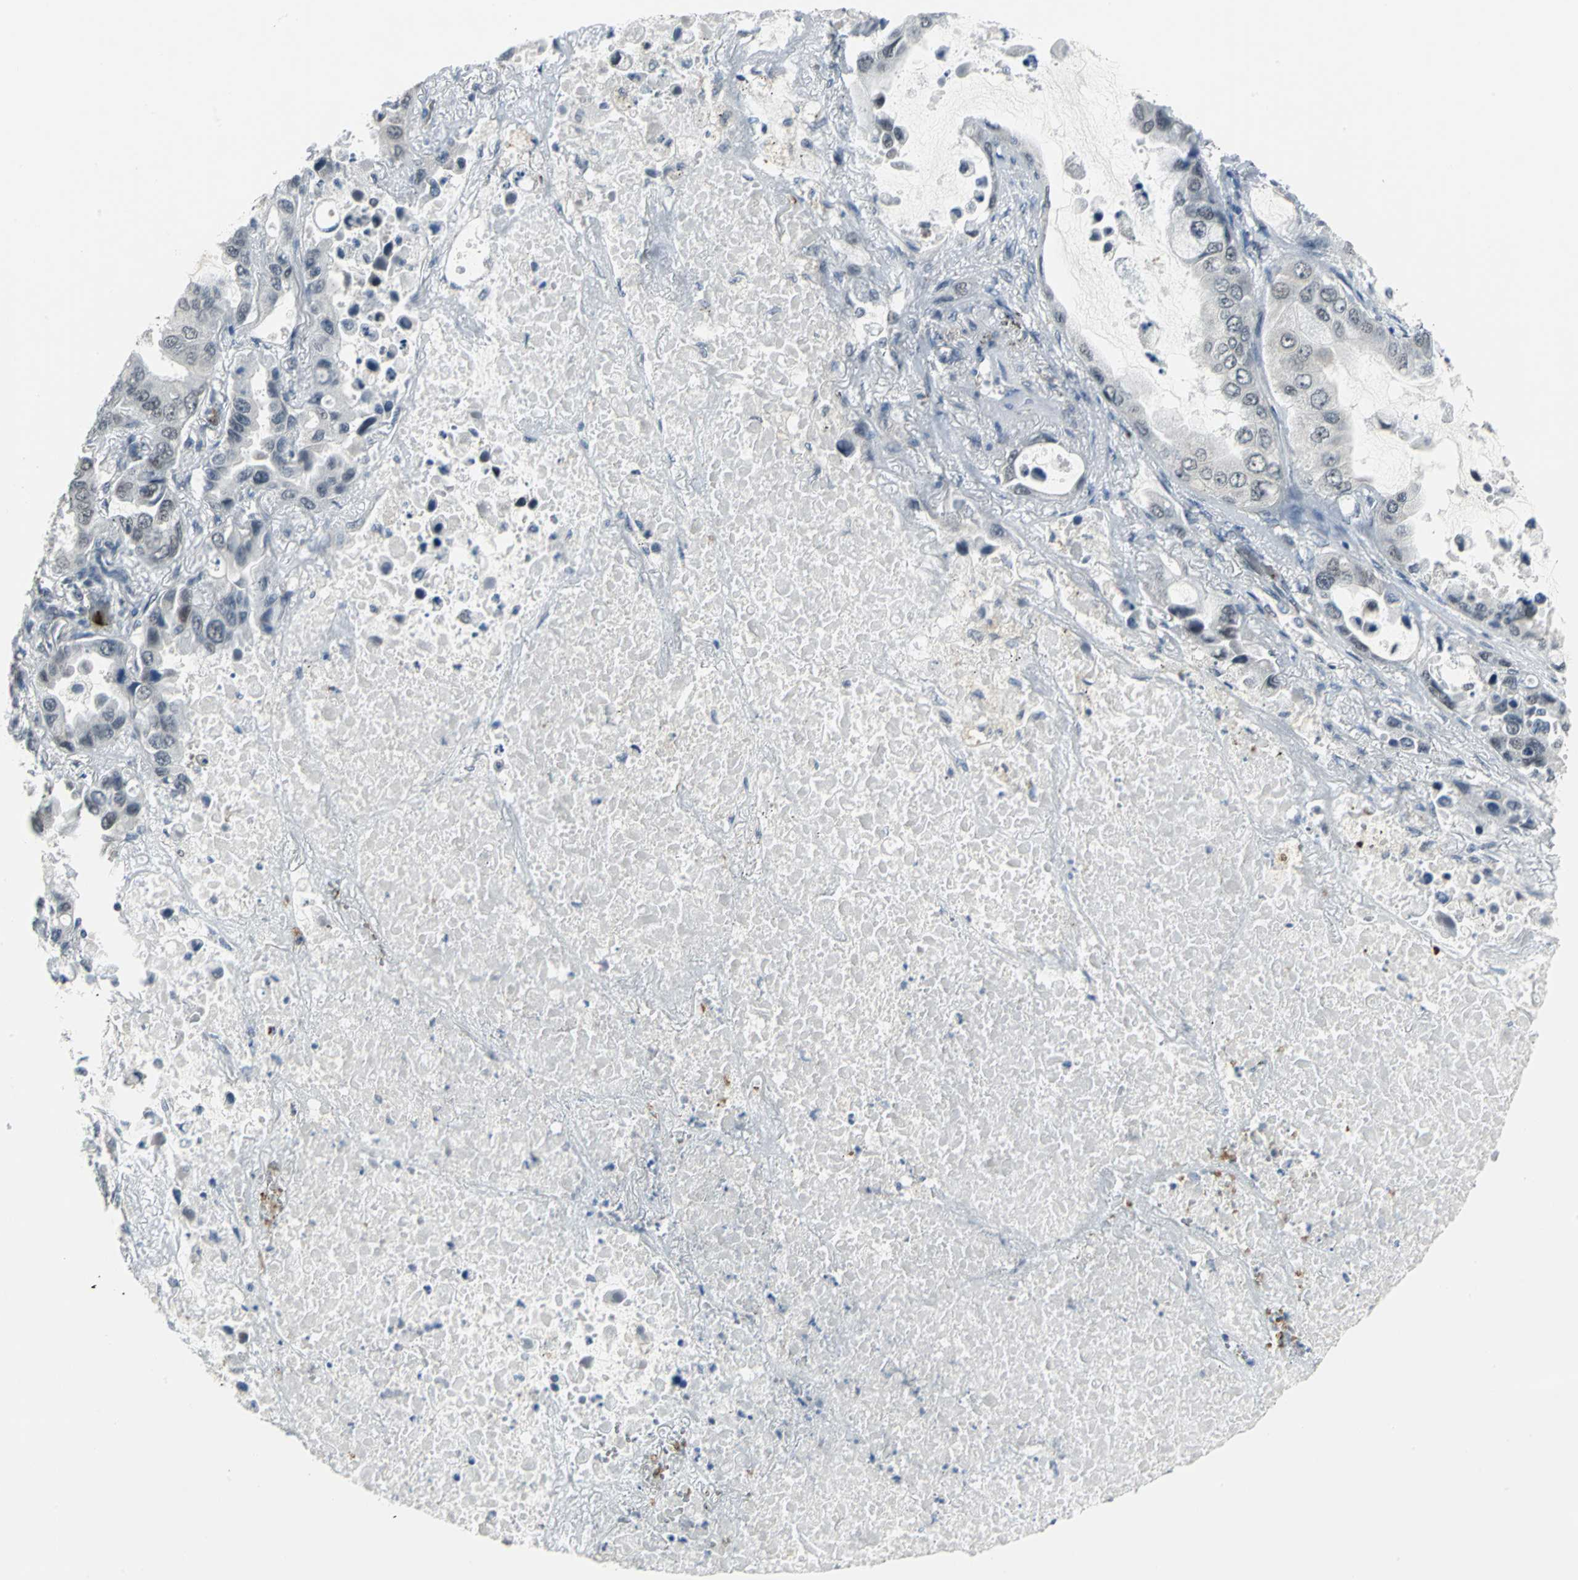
{"staining": {"intensity": "weak", "quantity": "25%-75%", "location": "nuclear"}, "tissue": "lung cancer", "cell_type": "Tumor cells", "image_type": "cancer", "snomed": [{"axis": "morphology", "description": "Adenocarcinoma, NOS"}, {"axis": "topography", "description": "Lung"}], "caption": "Immunohistochemistry (DAB (3,3'-diaminobenzidine)) staining of lung cancer demonstrates weak nuclear protein expression in approximately 25%-75% of tumor cells. The staining is performed using DAB (3,3'-diaminobenzidine) brown chromogen to label protein expression. The nuclei are counter-stained blue using hematoxylin.", "gene": "GLI3", "patient": {"sex": "male", "age": 64}}